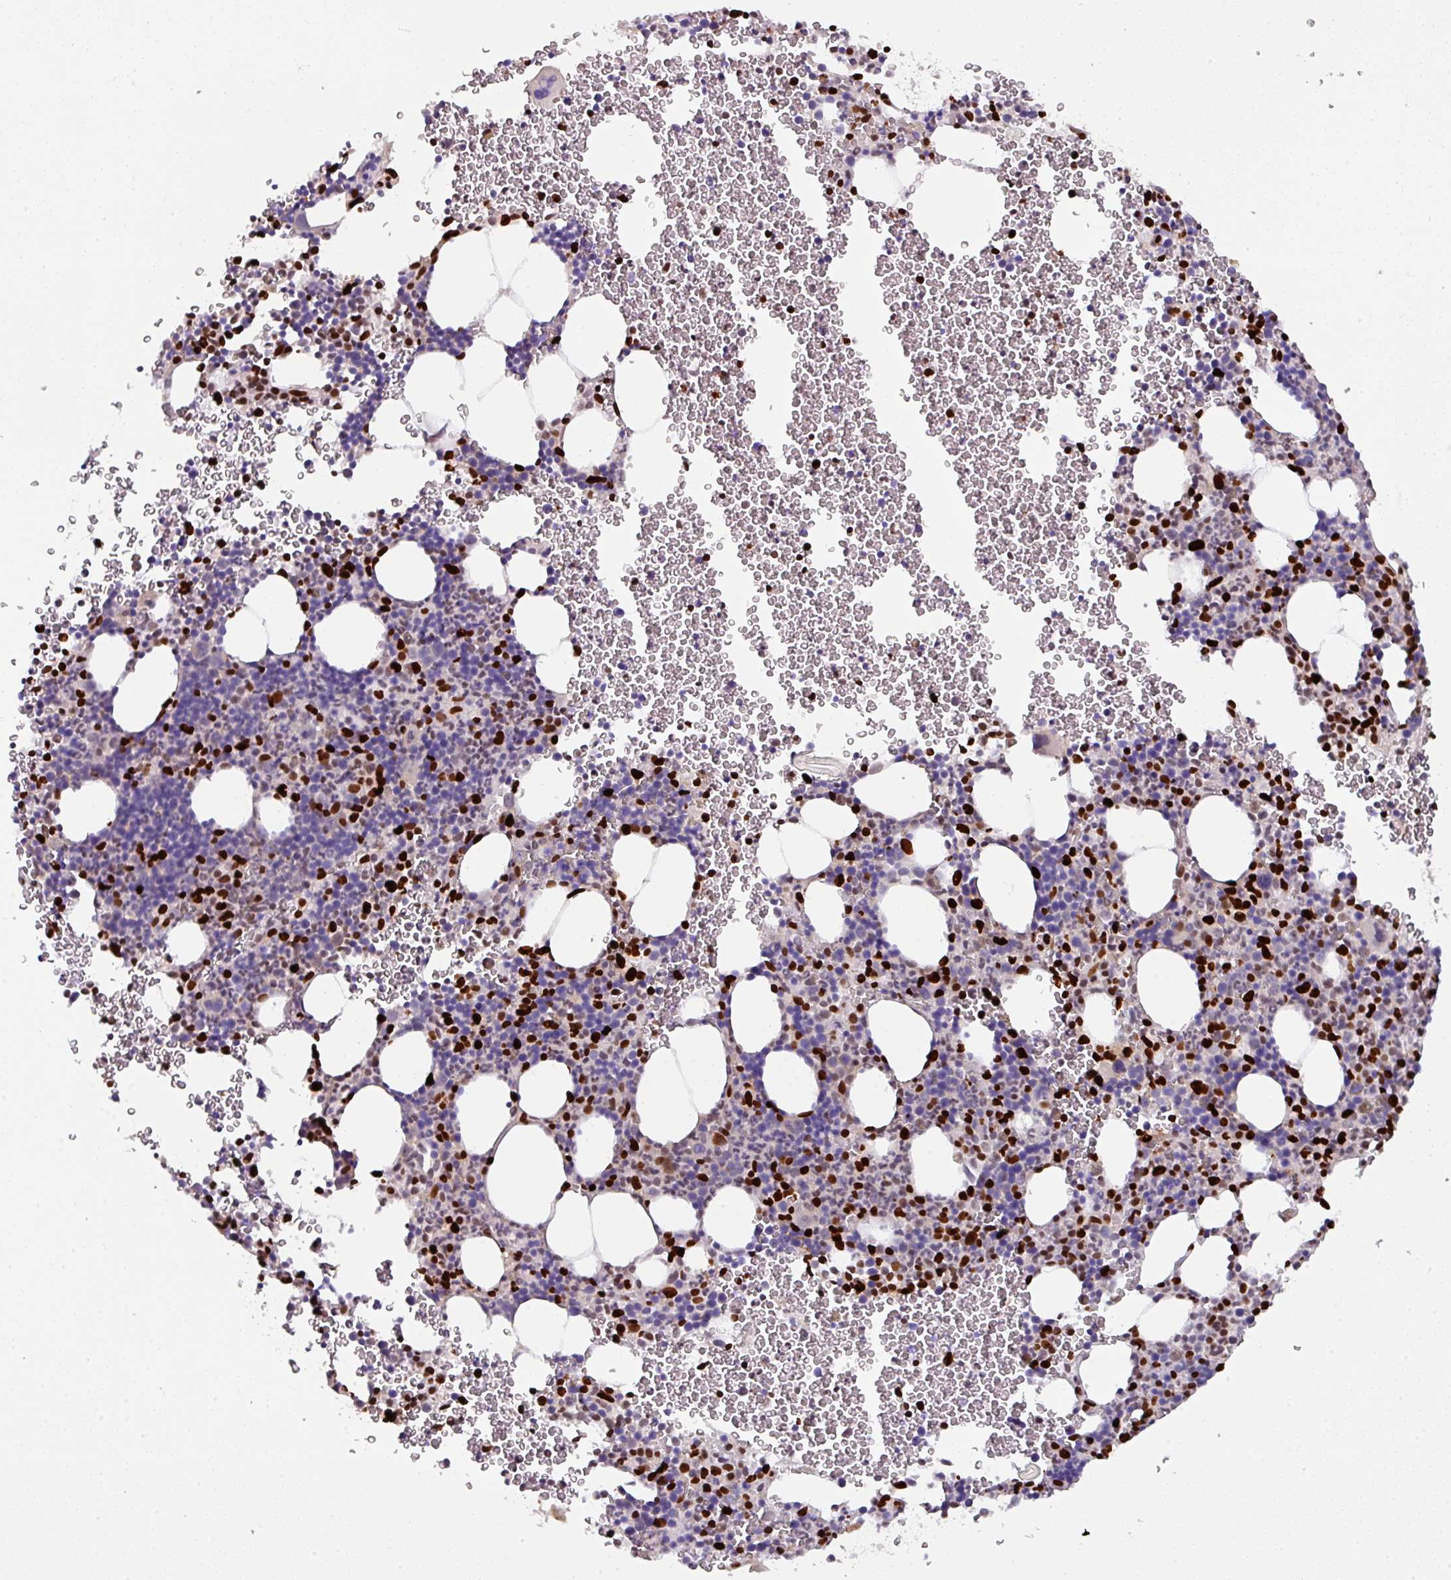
{"staining": {"intensity": "strong", "quantity": "25%-75%", "location": "nuclear"}, "tissue": "bone marrow", "cell_type": "Hematopoietic cells", "image_type": "normal", "snomed": [{"axis": "morphology", "description": "Normal tissue, NOS"}, {"axis": "topography", "description": "Bone marrow"}], "caption": "Bone marrow stained with IHC exhibits strong nuclear positivity in approximately 25%-75% of hematopoietic cells.", "gene": "SAMHD1", "patient": {"sex": "male", "age": 61}}